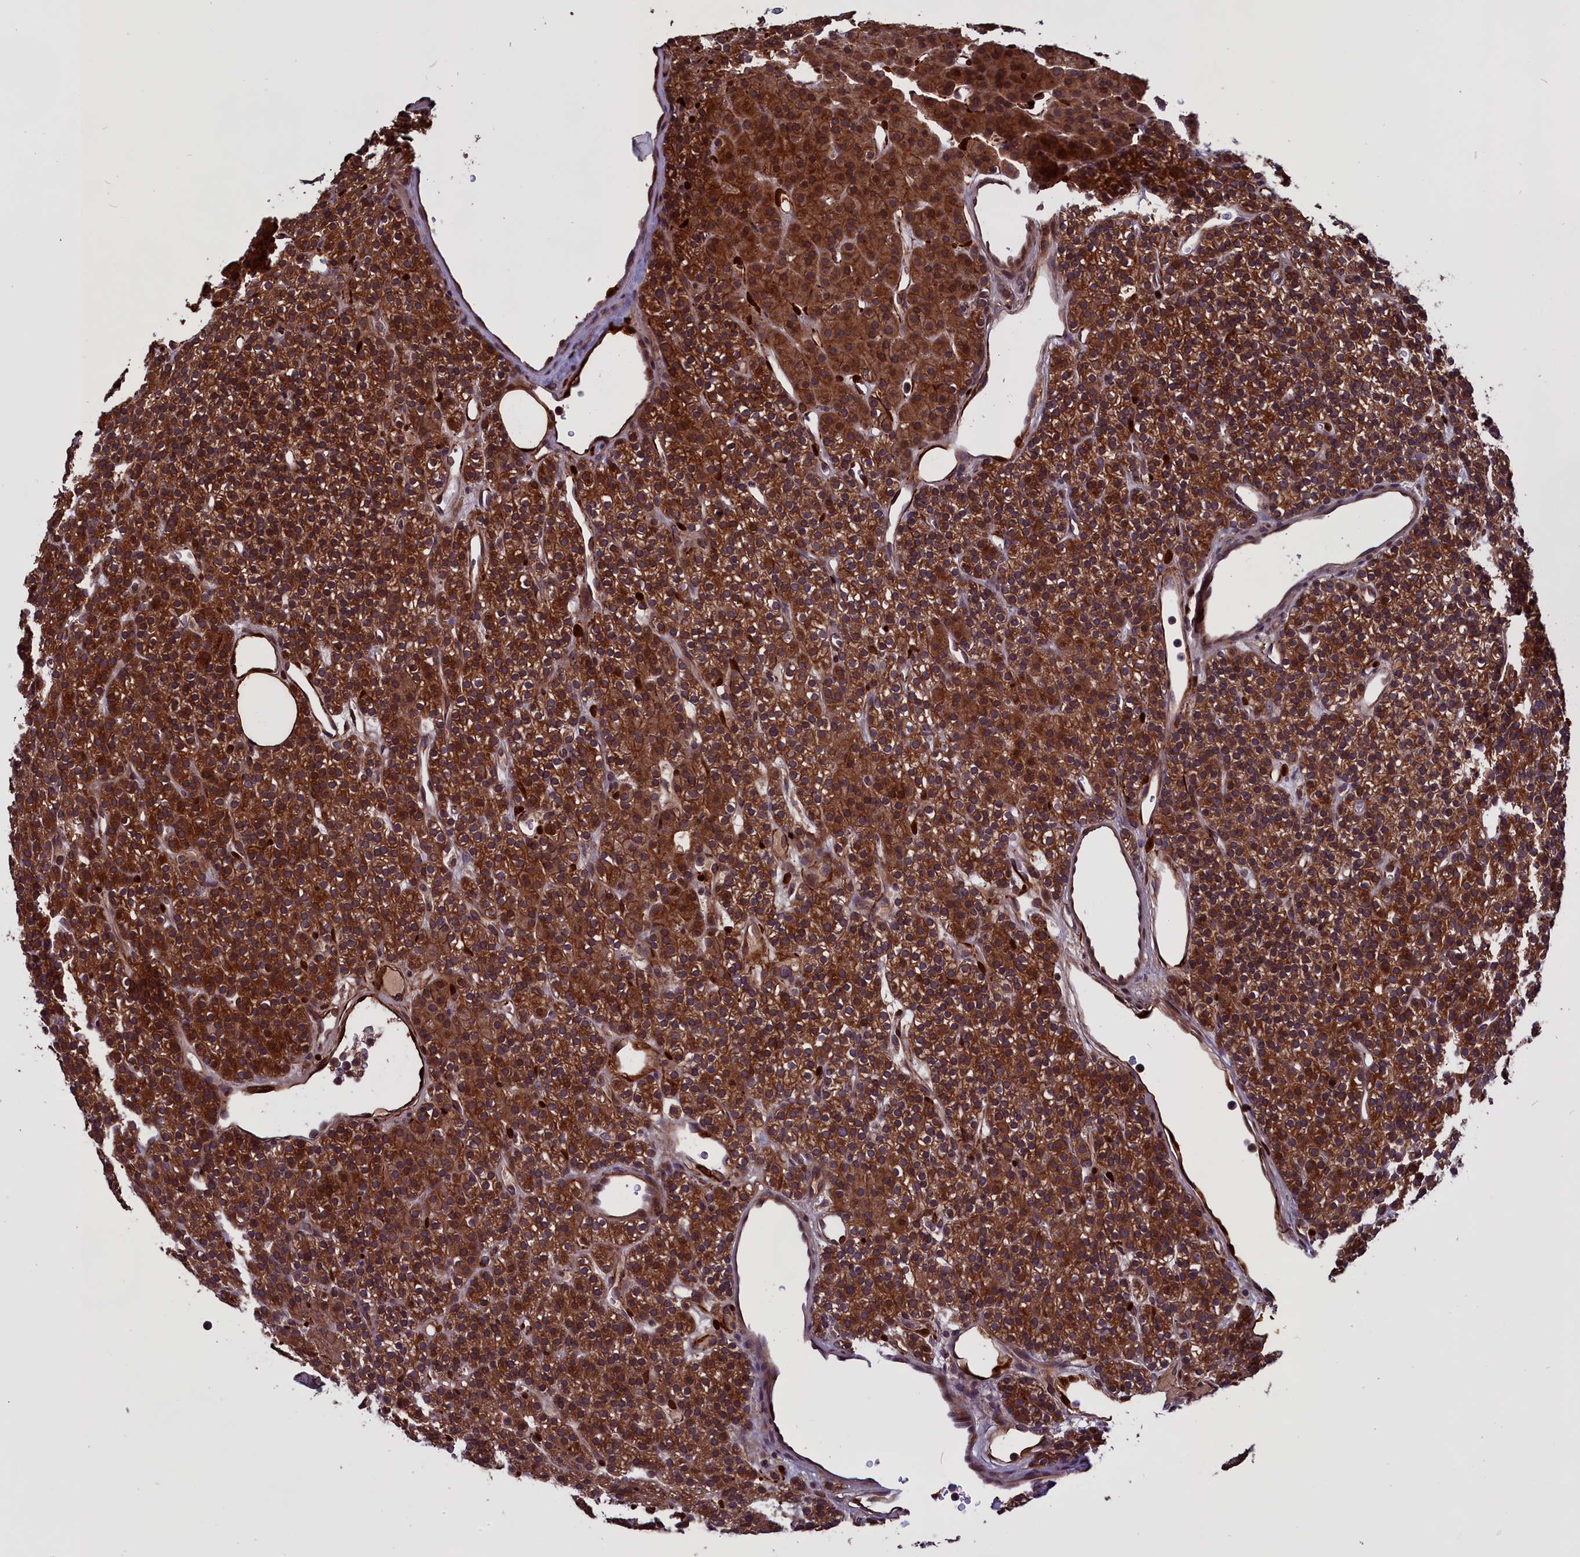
{"staining": {"intensity": "strong", "quantity": ">75%", "location": "cytoplasmic/membranous"}, "tissue": "parathyroid gland", "cell_type": "Glandular cells", "image_type": "normal", "snomed": [{"axis": "morphology", "description": "Normal tissue, NOS"}, {"axis": "morphology", "description": "Hyperplasia, NOS"}, {"axis": "topography", "description": "Parathyroid gland"}], "caption": "A high amount of strong cytoplasmic/membranous positivity is seen in about >75% of glandular cells in benign parathyroid gland. The staining was performed using DAB, with brown indicating positive protein expression. Nuclei are stained blue with hematoxylin.", "gene": "DENND1B", "patient": {"sex": "male", "age": 44}}